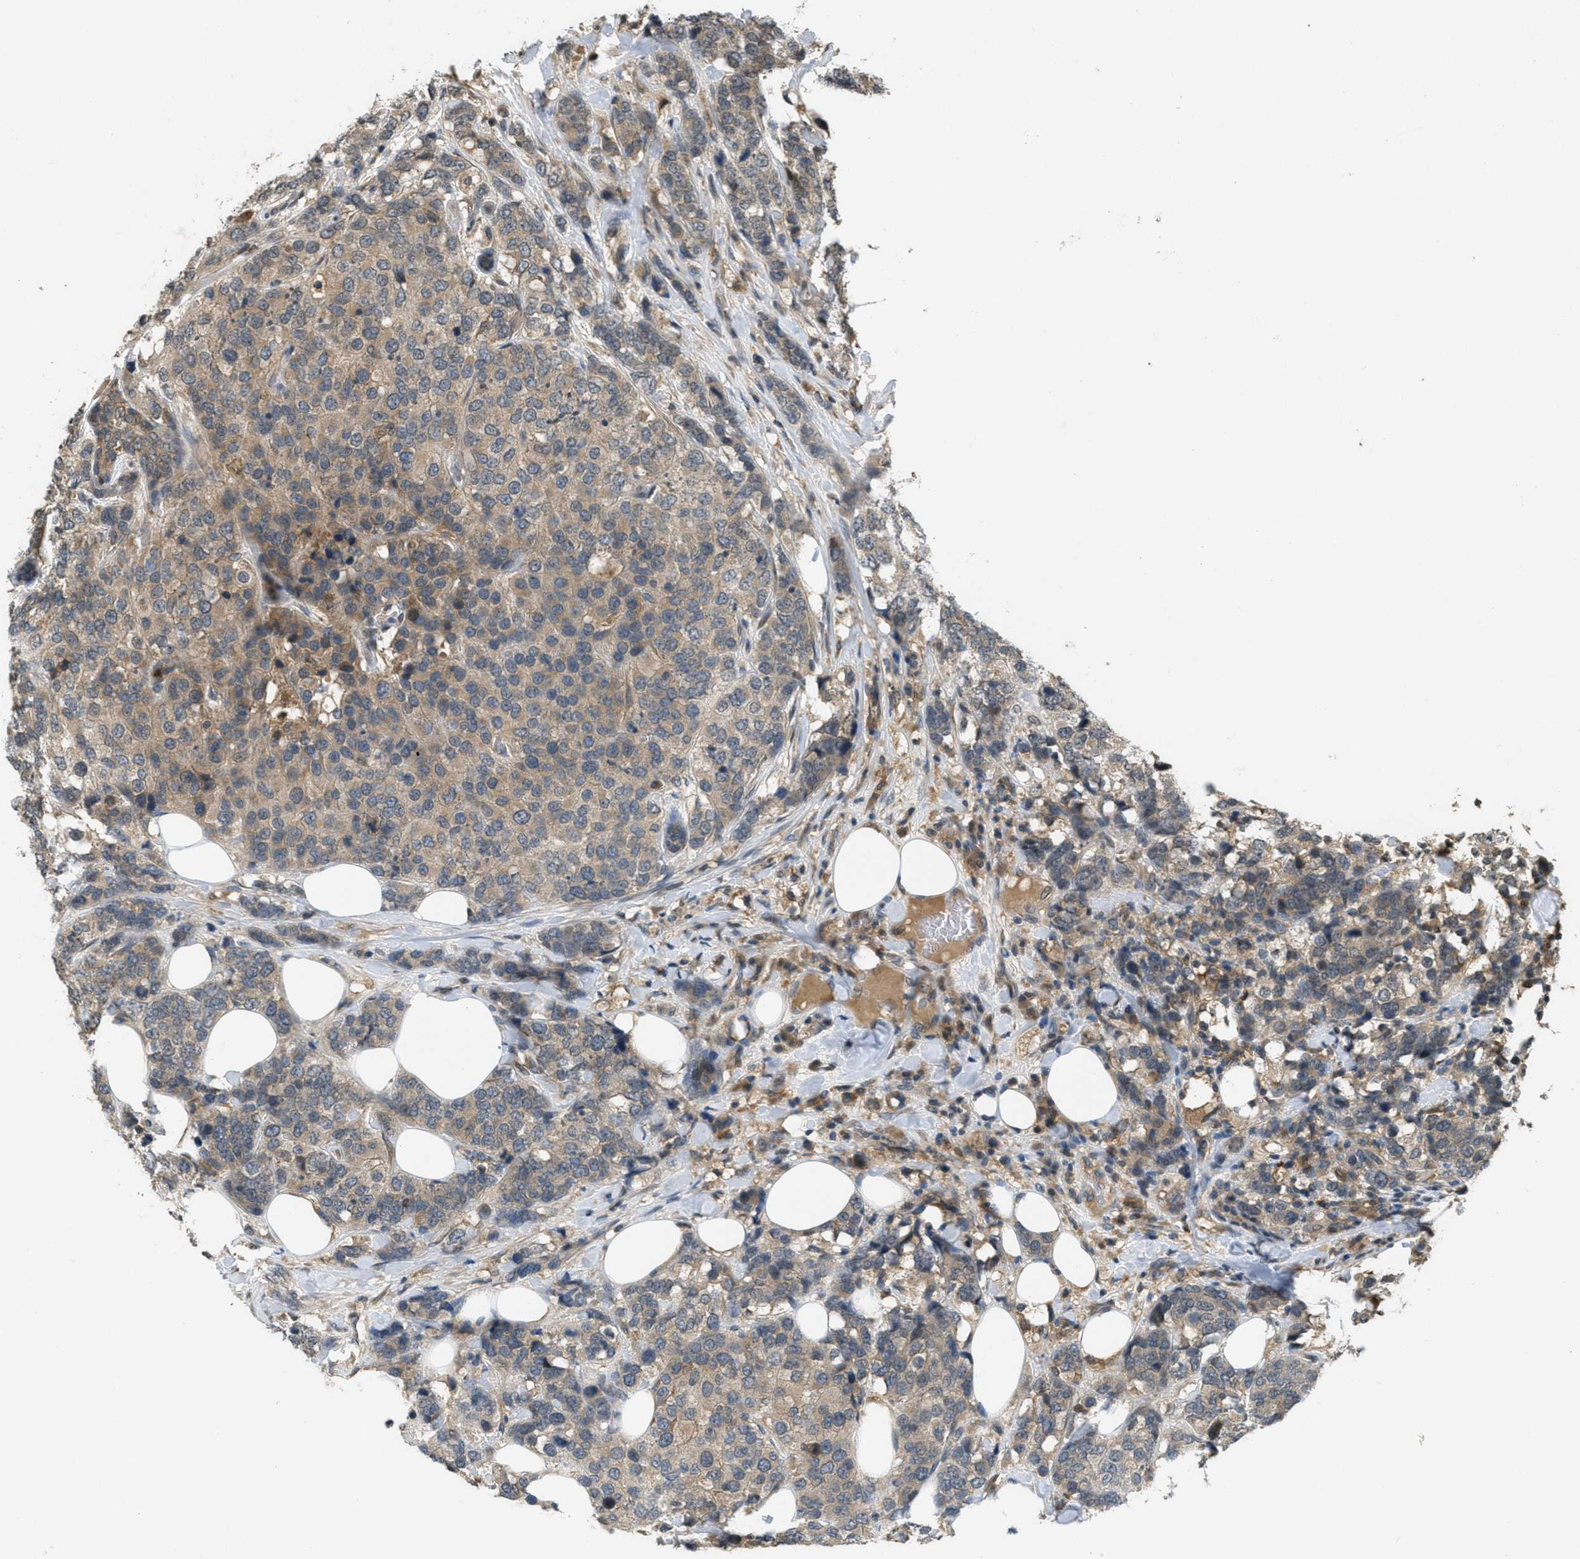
{"staining": {"intensity": "moderate", "quantity": "25%-75%", "location": "cytoplasmic/membranous"}, "tissue": "breast cancer", "cell_type": "Tumor cells", "image_type": "cancer", "snomed": [{"axis": "morphology", "description": "Lobular carcinoma"}, {"axis": "topography", "description": "Breast"}], "caption": "Immunohistochemical staining of breast cancer reveals medium levels of moderate cytoplasmic/membranous protein expression in about 25%-75% of tumor cells.", "gene": "ATG7", "patient": {"sex": "female", "age": 59}}